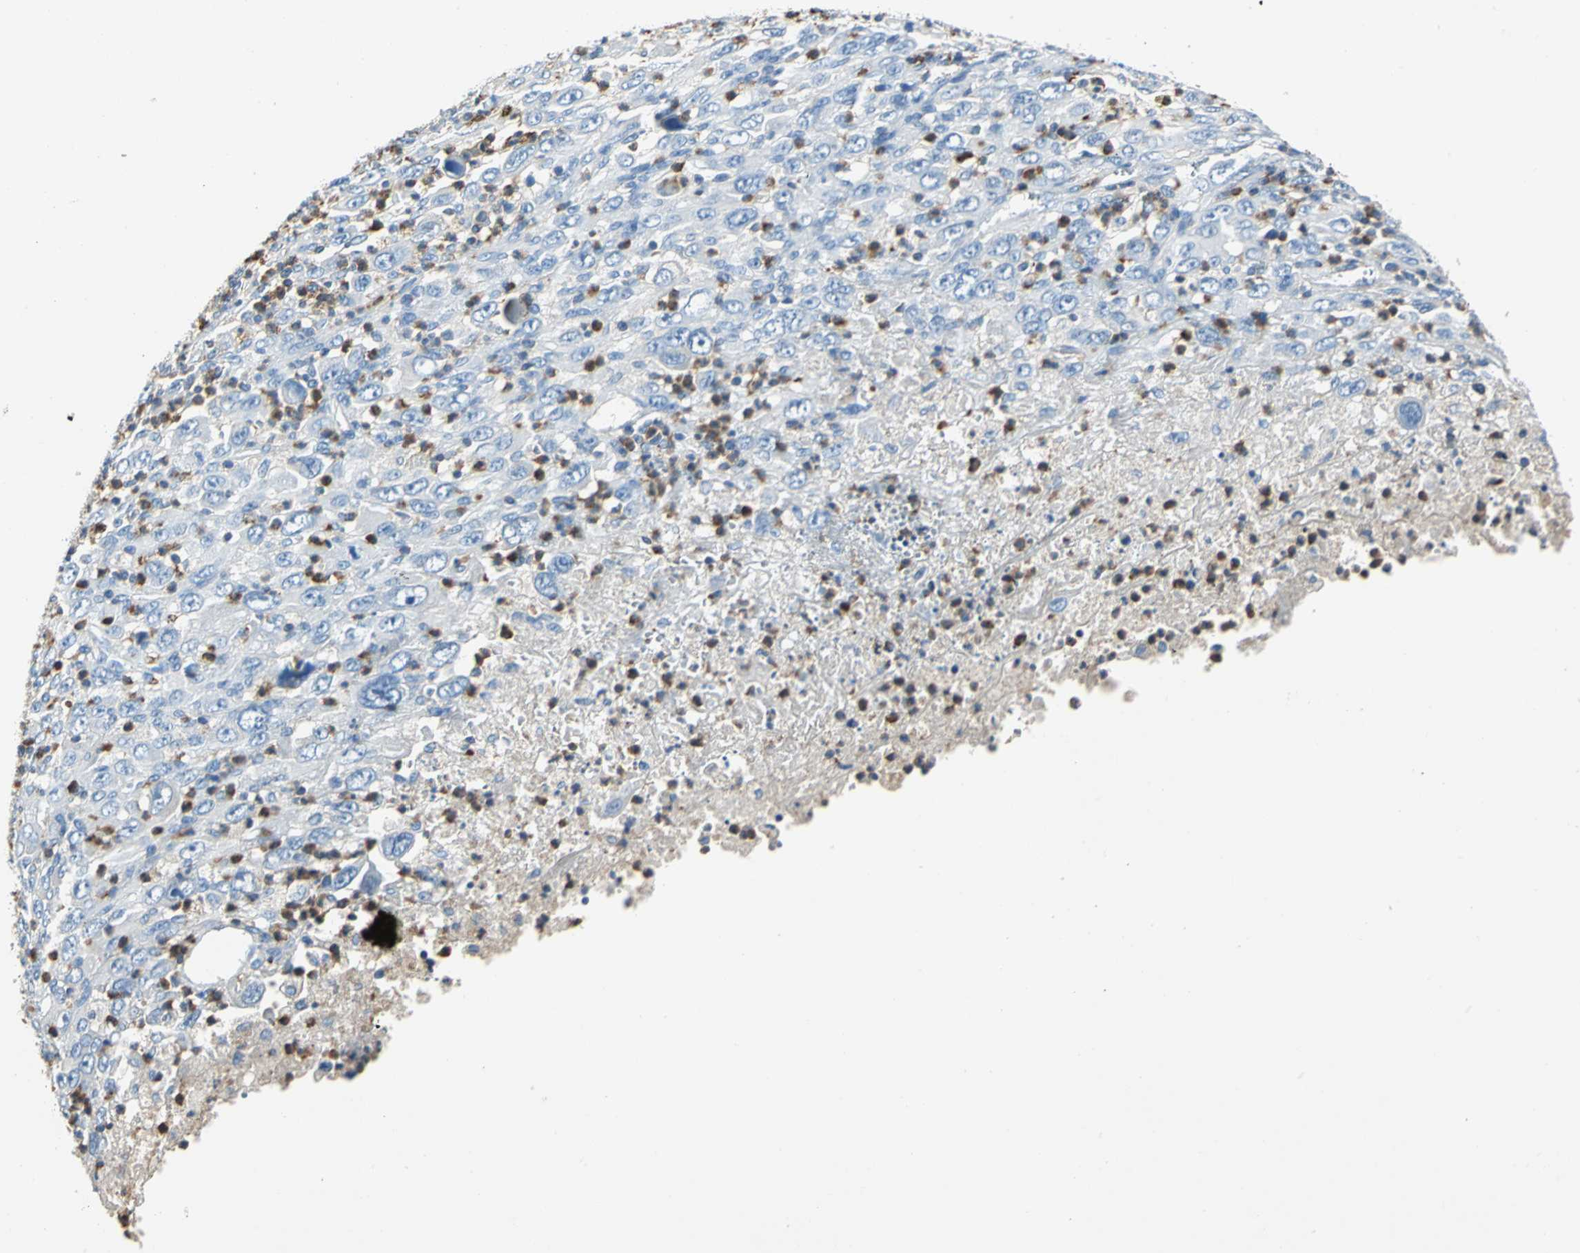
{"staining": {"intensity": "negative", "quantity": "none", "location": "none"}, "tissue": "melanoma", "cell_type": "Tumor cells", "image_type": "cancer", "snomed": [{"axis": "morphology", "description": "Malignant melanoma, Metastatic site"}, {"axis": "topography", "description": "Skin"}], "caption": "Tumor cells are negative for brown protein staining in malignant melanoma (metastatic site).", "gene": "SEPTIN6", "patient": {"sex": "female", "age": 56}}